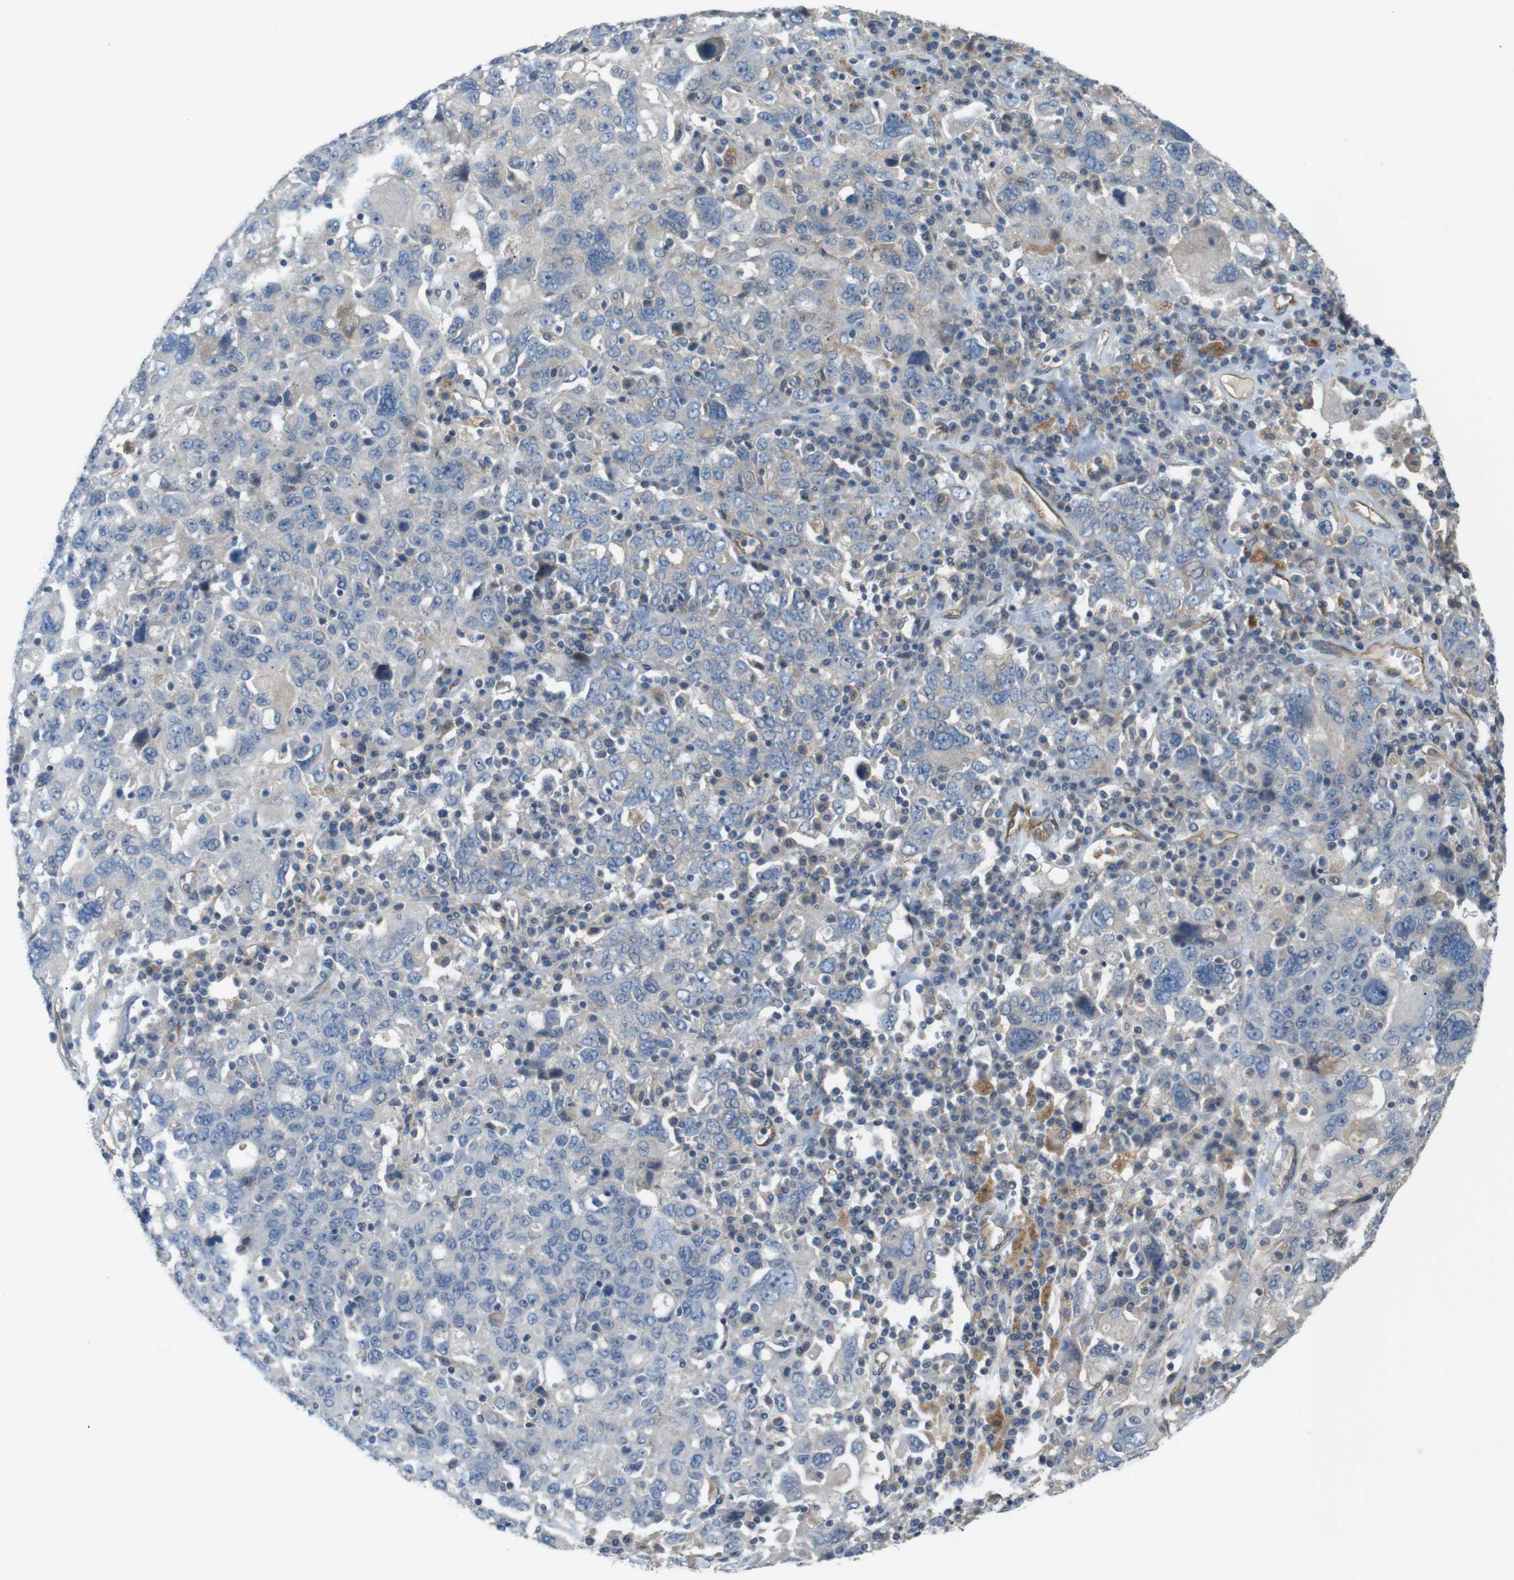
{"staining": {"intensity": "negative", "quantity": "none", "location": "none"}, "tissue": "ovarian cancer", "cell_type": "Tumor cells", "image_type": "cancer", "snomed": [{"axis": "morphology", "description": "Carcinoma, endometroid"}, {"axis": "topography", "description": "Ovary"}], "caption": "DAB (3,3'-diaminobenzidine) immunohistochemical staining of ovarian endometroid carcinoma exhibits no significant expression in tumor cells.", "gene": "BVES", "patient": {"sex": "female", "age": 62}}